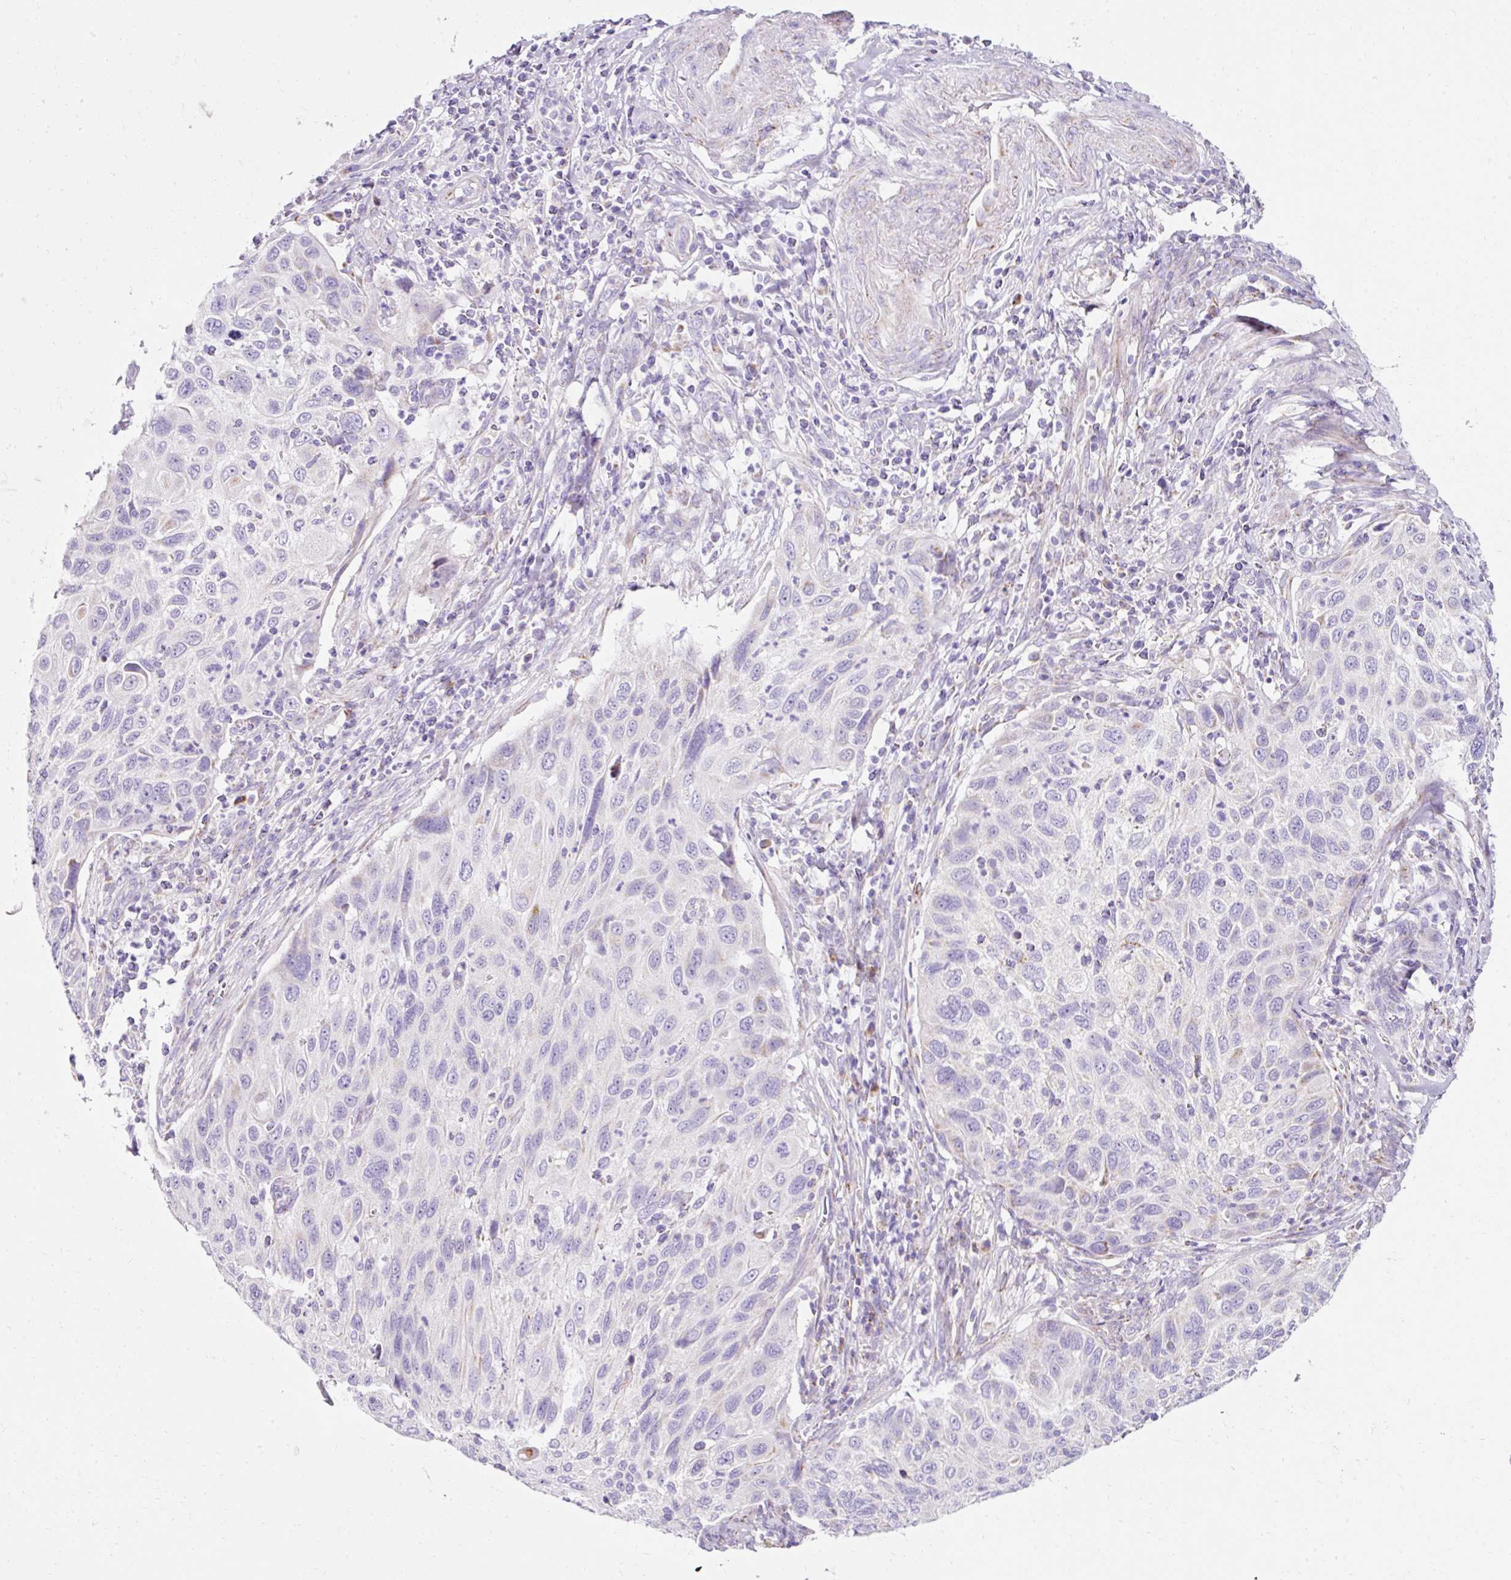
{"staining": {"intensity": "negative", "quantity": "none", "location": "none"}, "tissue": "cervical cancer", "cell_type": "Tumor cells", "image_type": "cancer", "snomed": [{"axis": "morphology", "description": "Squamous cell carcinoma, NOS"}, {"axis": "topography", "description": "Cervix"}], "caption": "Immunohistochemistry (IHC) photomicrograph of neoplastic tissue: human cervical squamous cell carcinoma stained with DAB (3,3'-diaminobenzidine) demonstrates no significant protein positivity in tumor cells. Brightfield microscopy of IHC stained with DAB (brown) and hematoxylin (blue), captured at high magnification.", "gene": "PLPP2", "patient": {"sex": "female", "age": 70}}